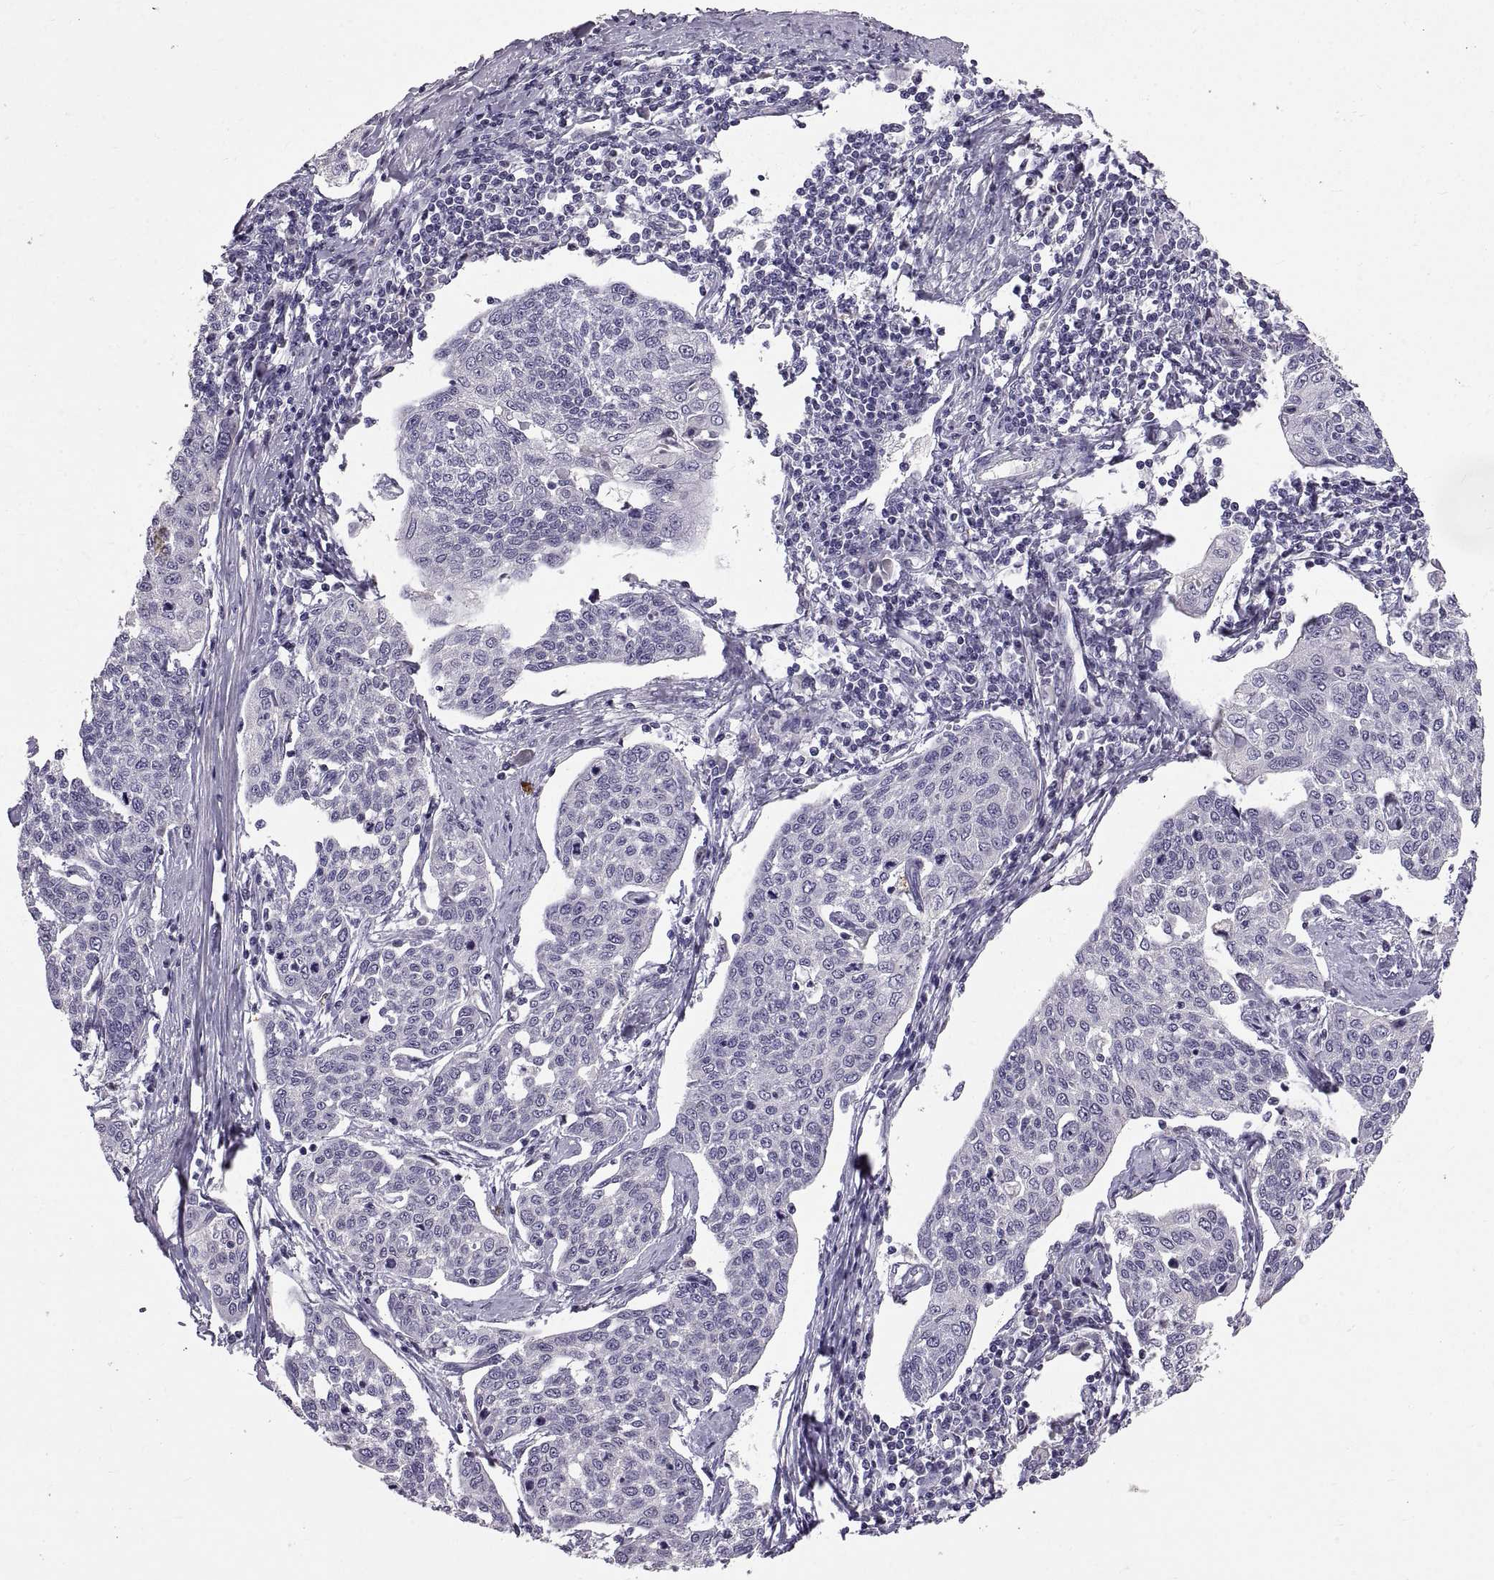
{"staining": {"intensity": "negative", "quantity": "none", "location": "none"}, "tissue": "cervical cancer", "cell_type": "Tumor cells", "image_type": "cancer", "snomed": [{"axis": "morphology", "description": "Squamous cell carcinoma, NOS"}, {"axis": "topography", "description": "Cervix"}], "caption": "The photomicrograph demonstrates no significant staining in tumor cells of squamous cell carcinoma (cervical).", "gene": "ADAM32", "patient": {"sex": "female", "age": 34}}